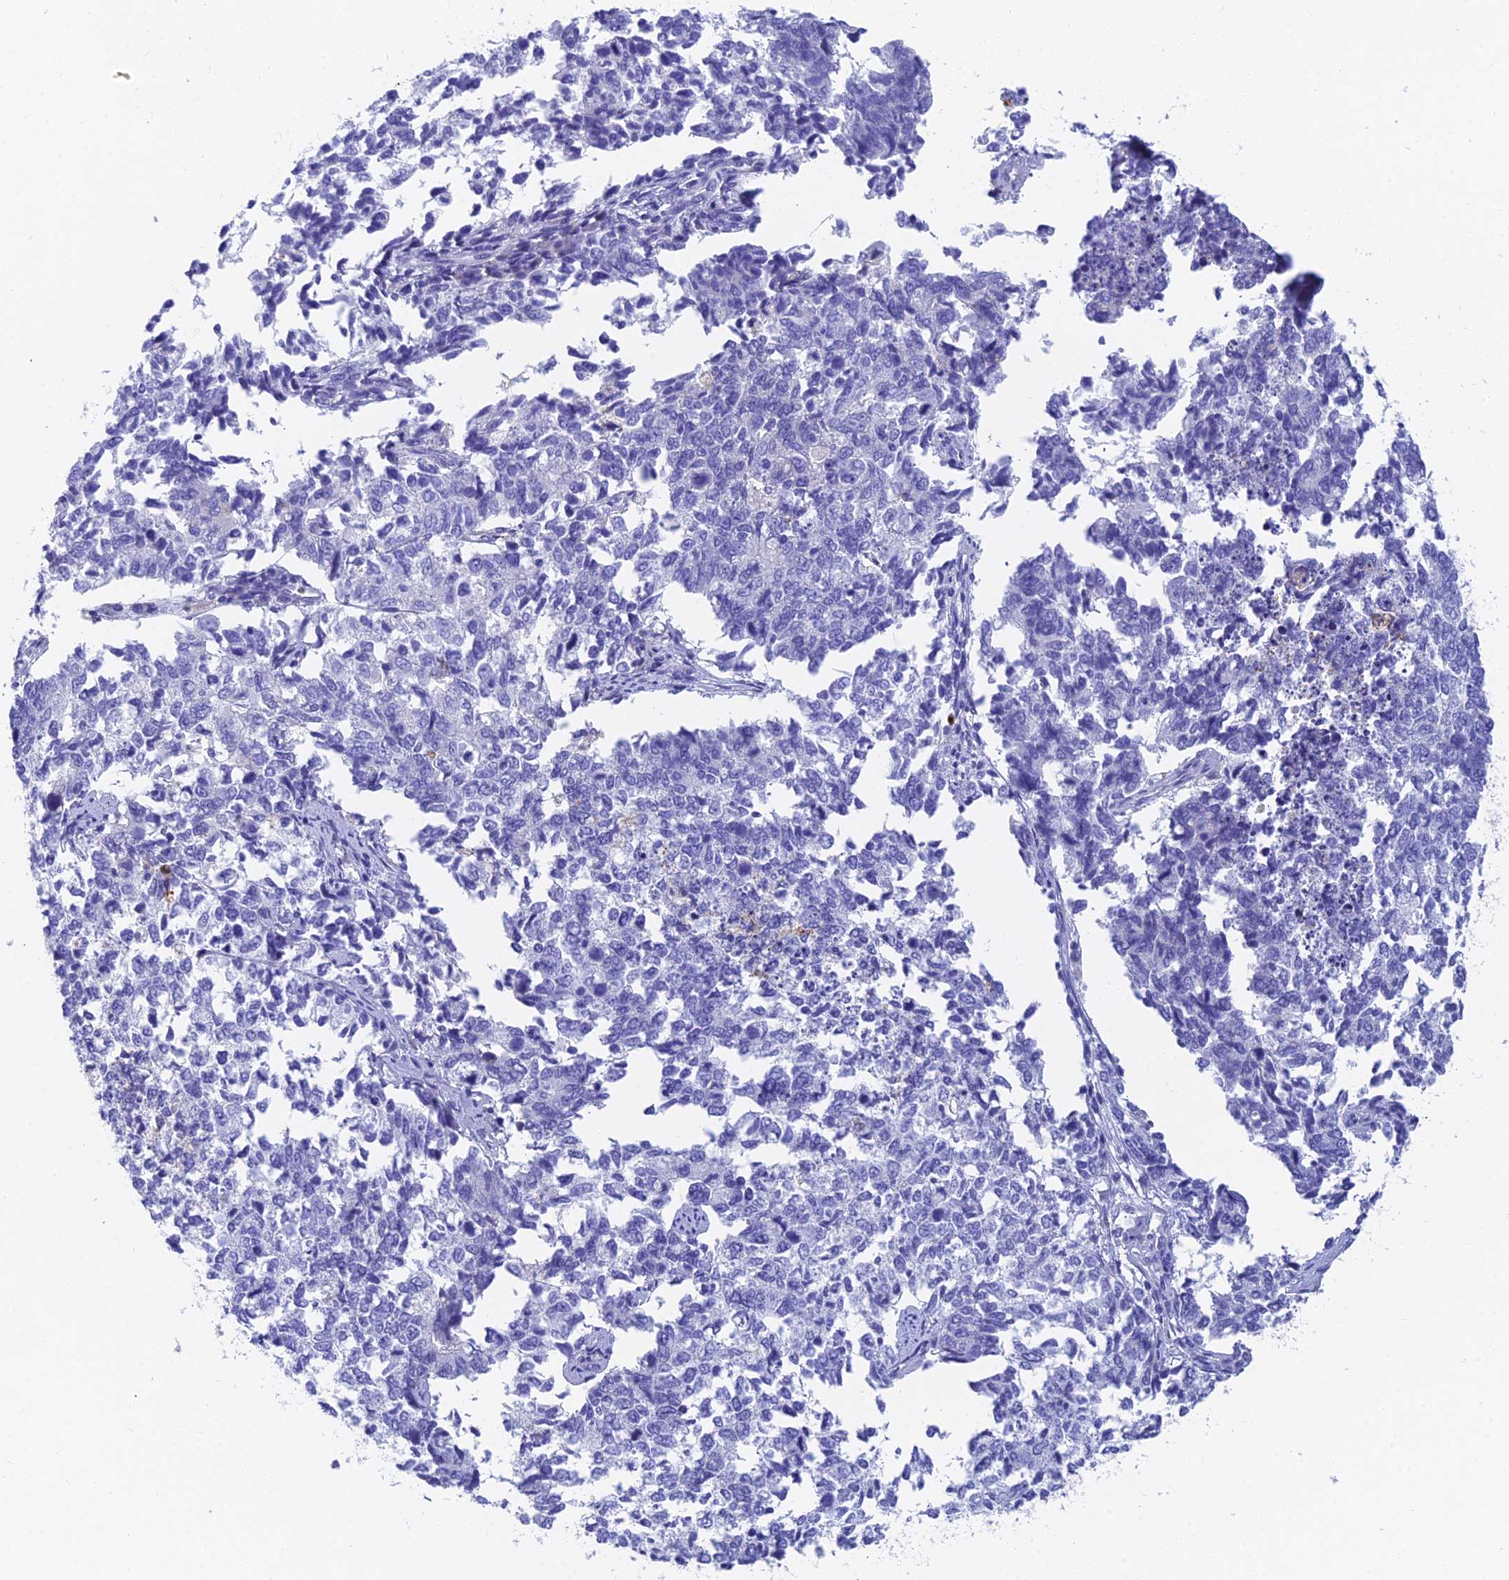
{"staining": {"intensity": "negative", "quantity": "none", "location": "none"}, "tissue": "cervical cancer", "cell_type": "Tumor cells", "image_type": "cancer", "snomed": [{"axis": "morphology", "description": "Squamous cell carcinoma, NOS"}, {"axis": "topography", "description": "Cervix"}], "caption": "Immunohistochemistry image of neoplastic tissue: cervical squamous cell carcinoma stained with DAB reveals no significant protein staining in tumor cells.", "gene": "ADAMTS13", "patient": {"sex": "female", "age": 63}}